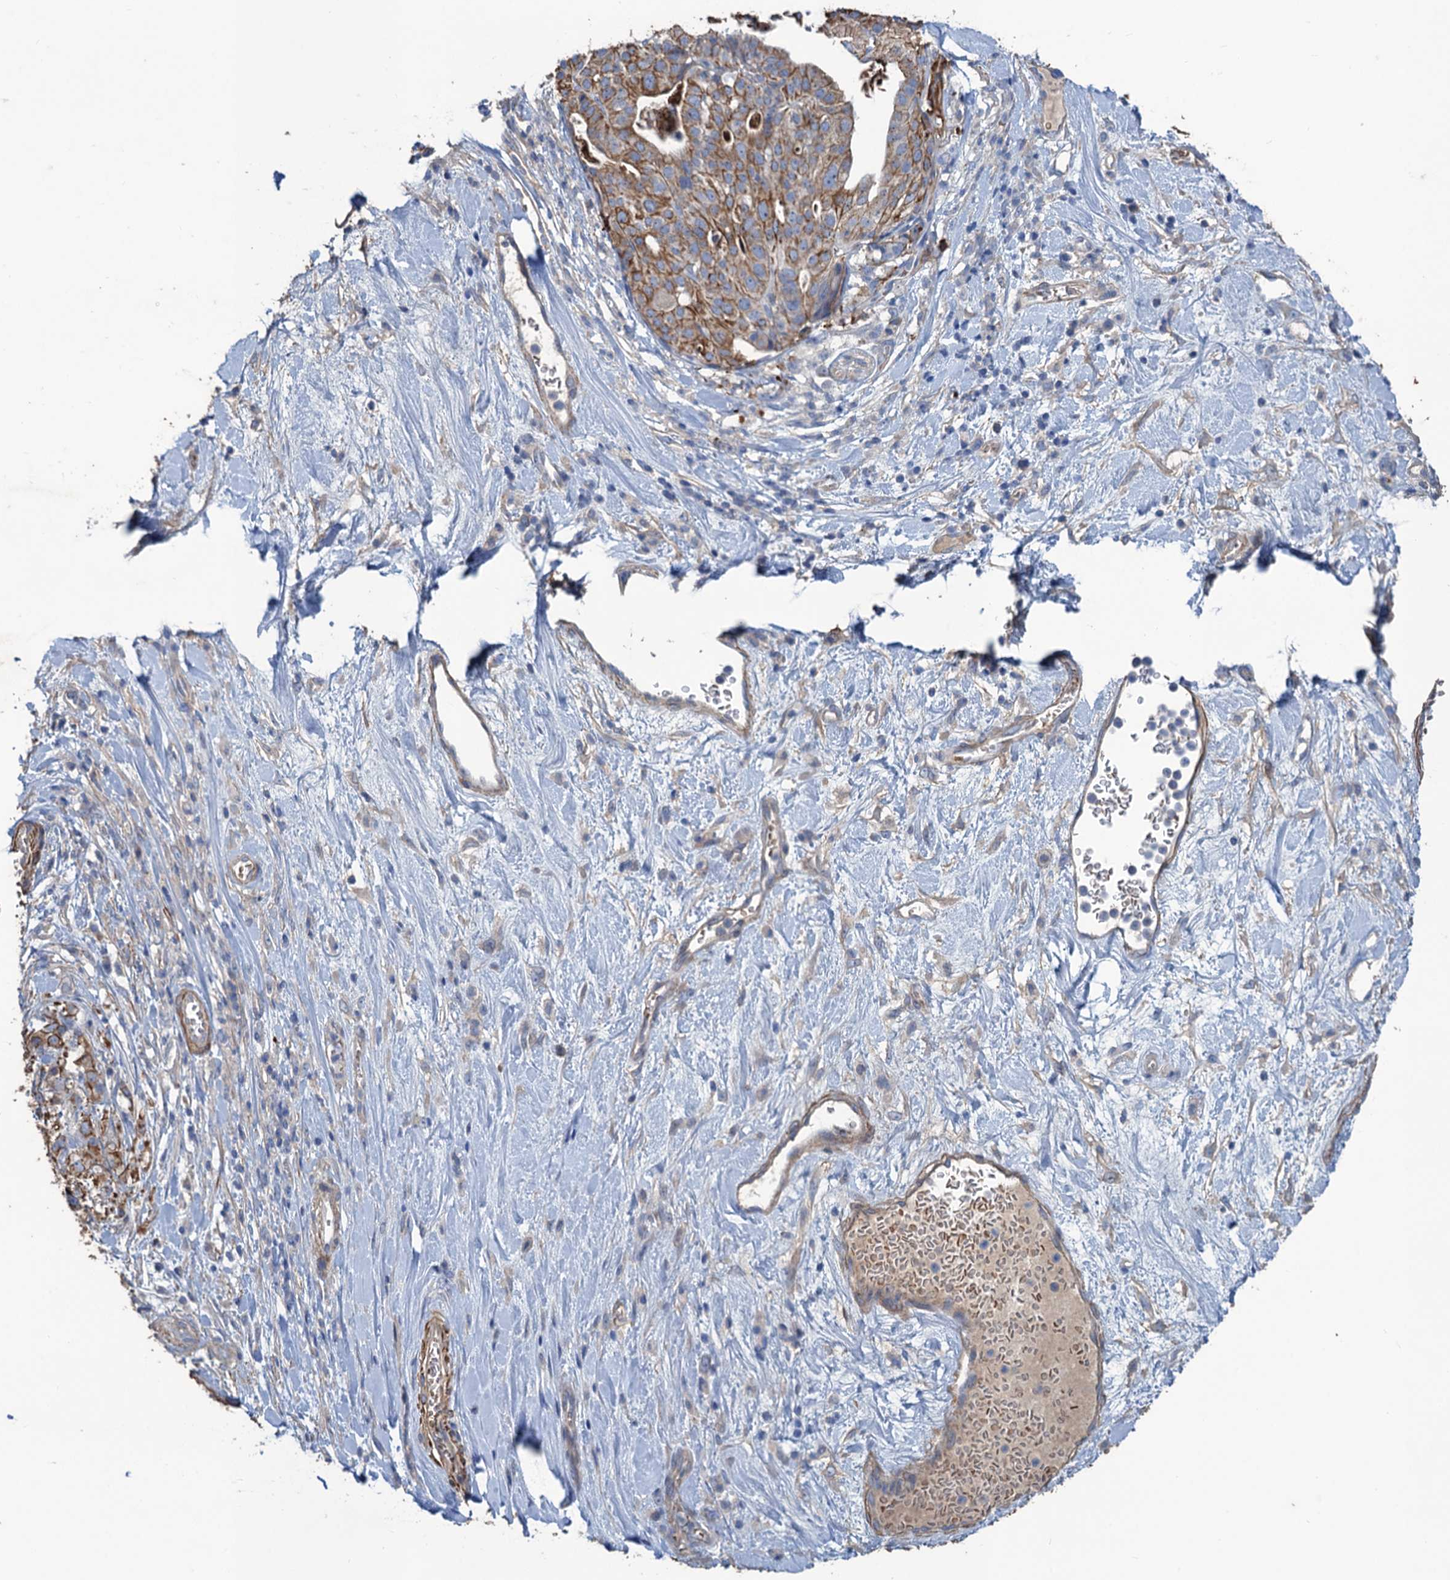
{"staining": {"intensity": "moderate", "quantity": ">75%", "location": "cytoplasmic/membranous"}, "tissue": "stomach cancer", "cell_type": "Tumor cells", "image_type": "cancer", "snomed": [{"axis": "morphology", "description": "Adenocarcinoma, NOS"}, {"axis": "topography", "description": "Stomach"}], "caption": "Protein staining displays moderate cytoplasmic/membranous staining in about >75% of tumor cells in adenocarcinoma (stomach).", "gene": "SMCO3", "patient": {"sex": "male", "age": 48}}